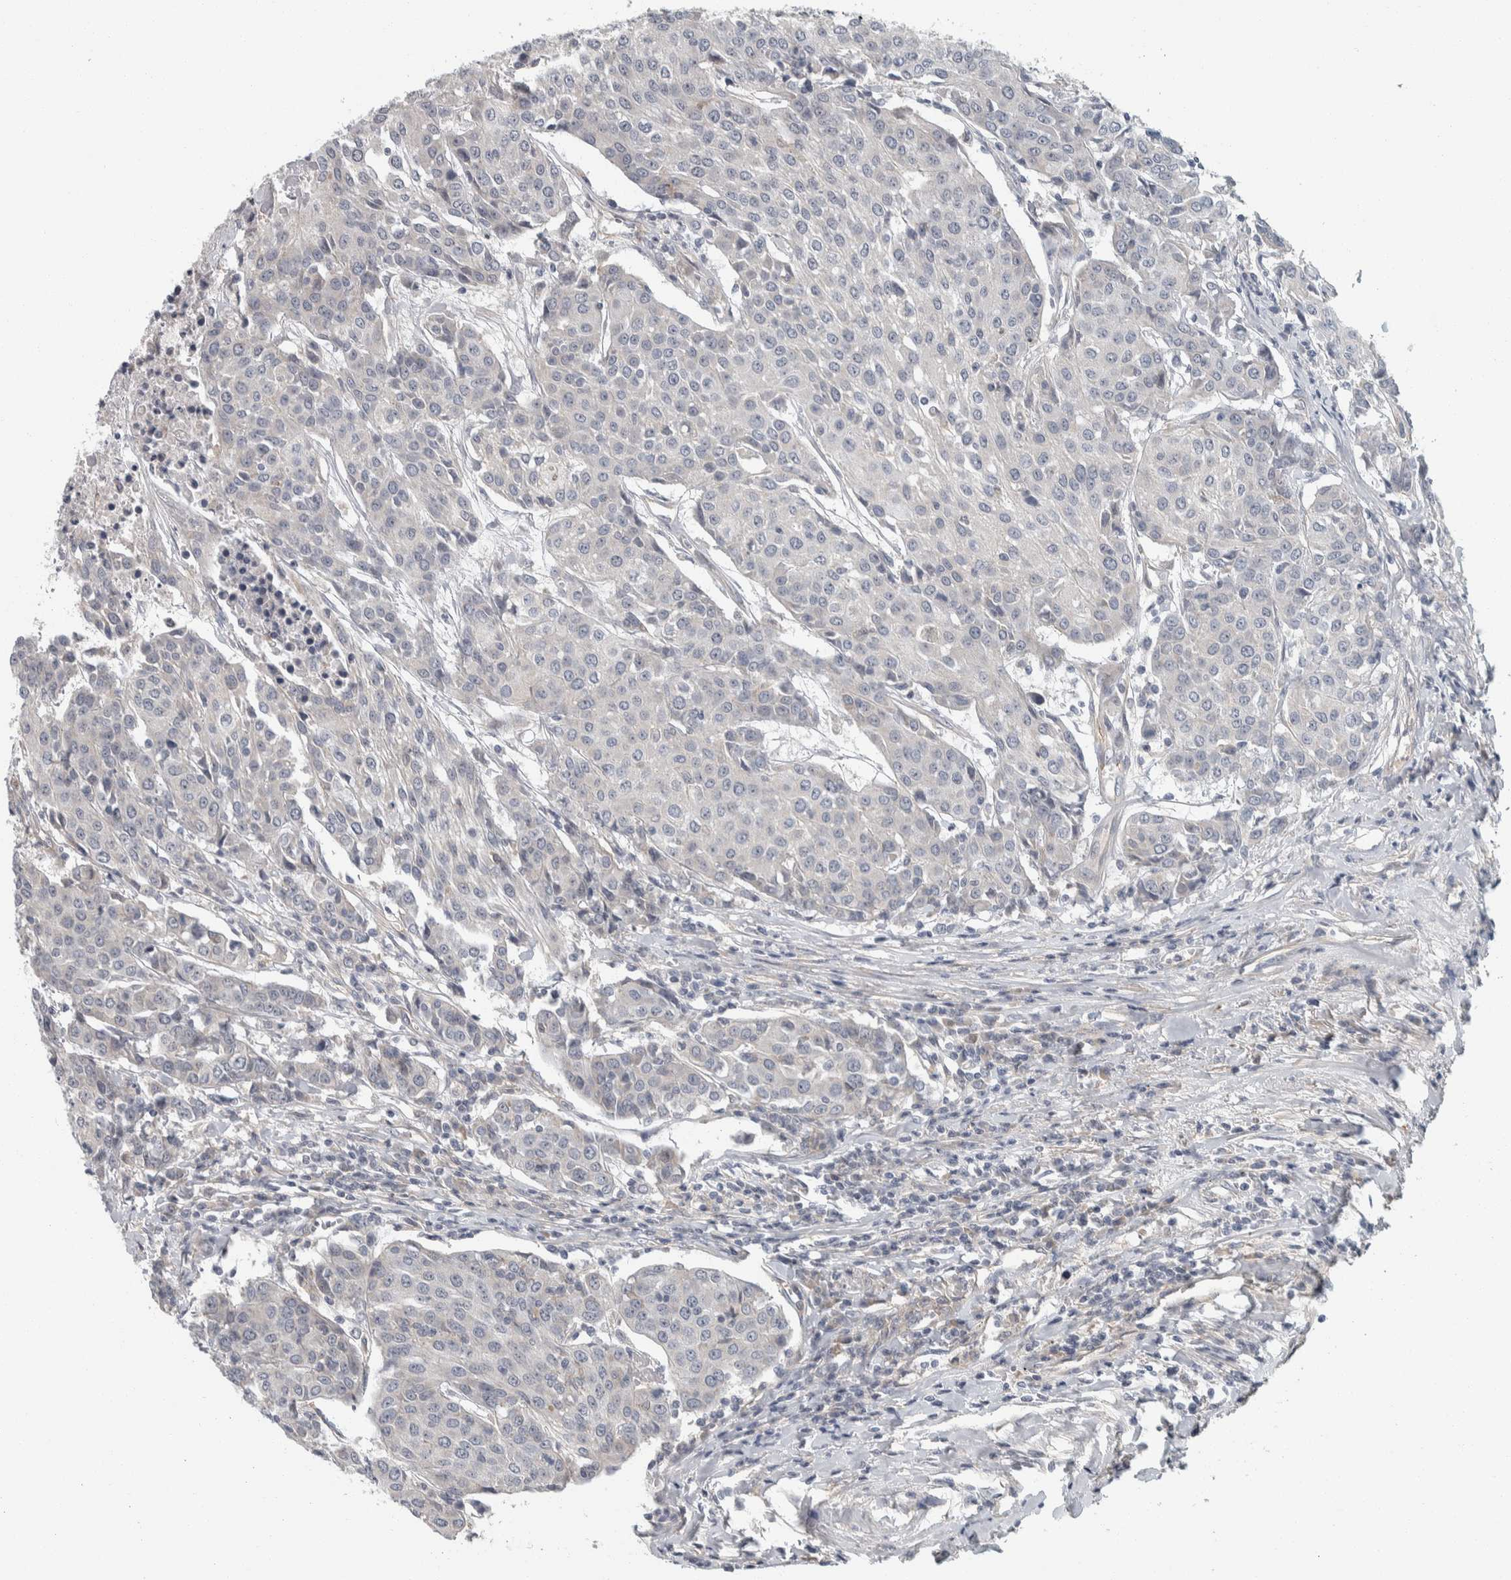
{"staining": {"intensity": "negative", "quantity": "none", "location": "none"}, "tissue": "urothelial cancer", "cell_type": "Tumor cells", "image_type": "cancer", "snomed": [{"axis": "morphology", "description": "Urothelial carcinoma, High grade"}, {"axis": "topography", "description": "Urinary bladder"}], "caption": "Immunohistochemistry (IHC) of urothelial cancer demonstrates no staining in tumor cells.", "gene": "KCNJ3", "patient": {"sex": "female", "age": 85}}